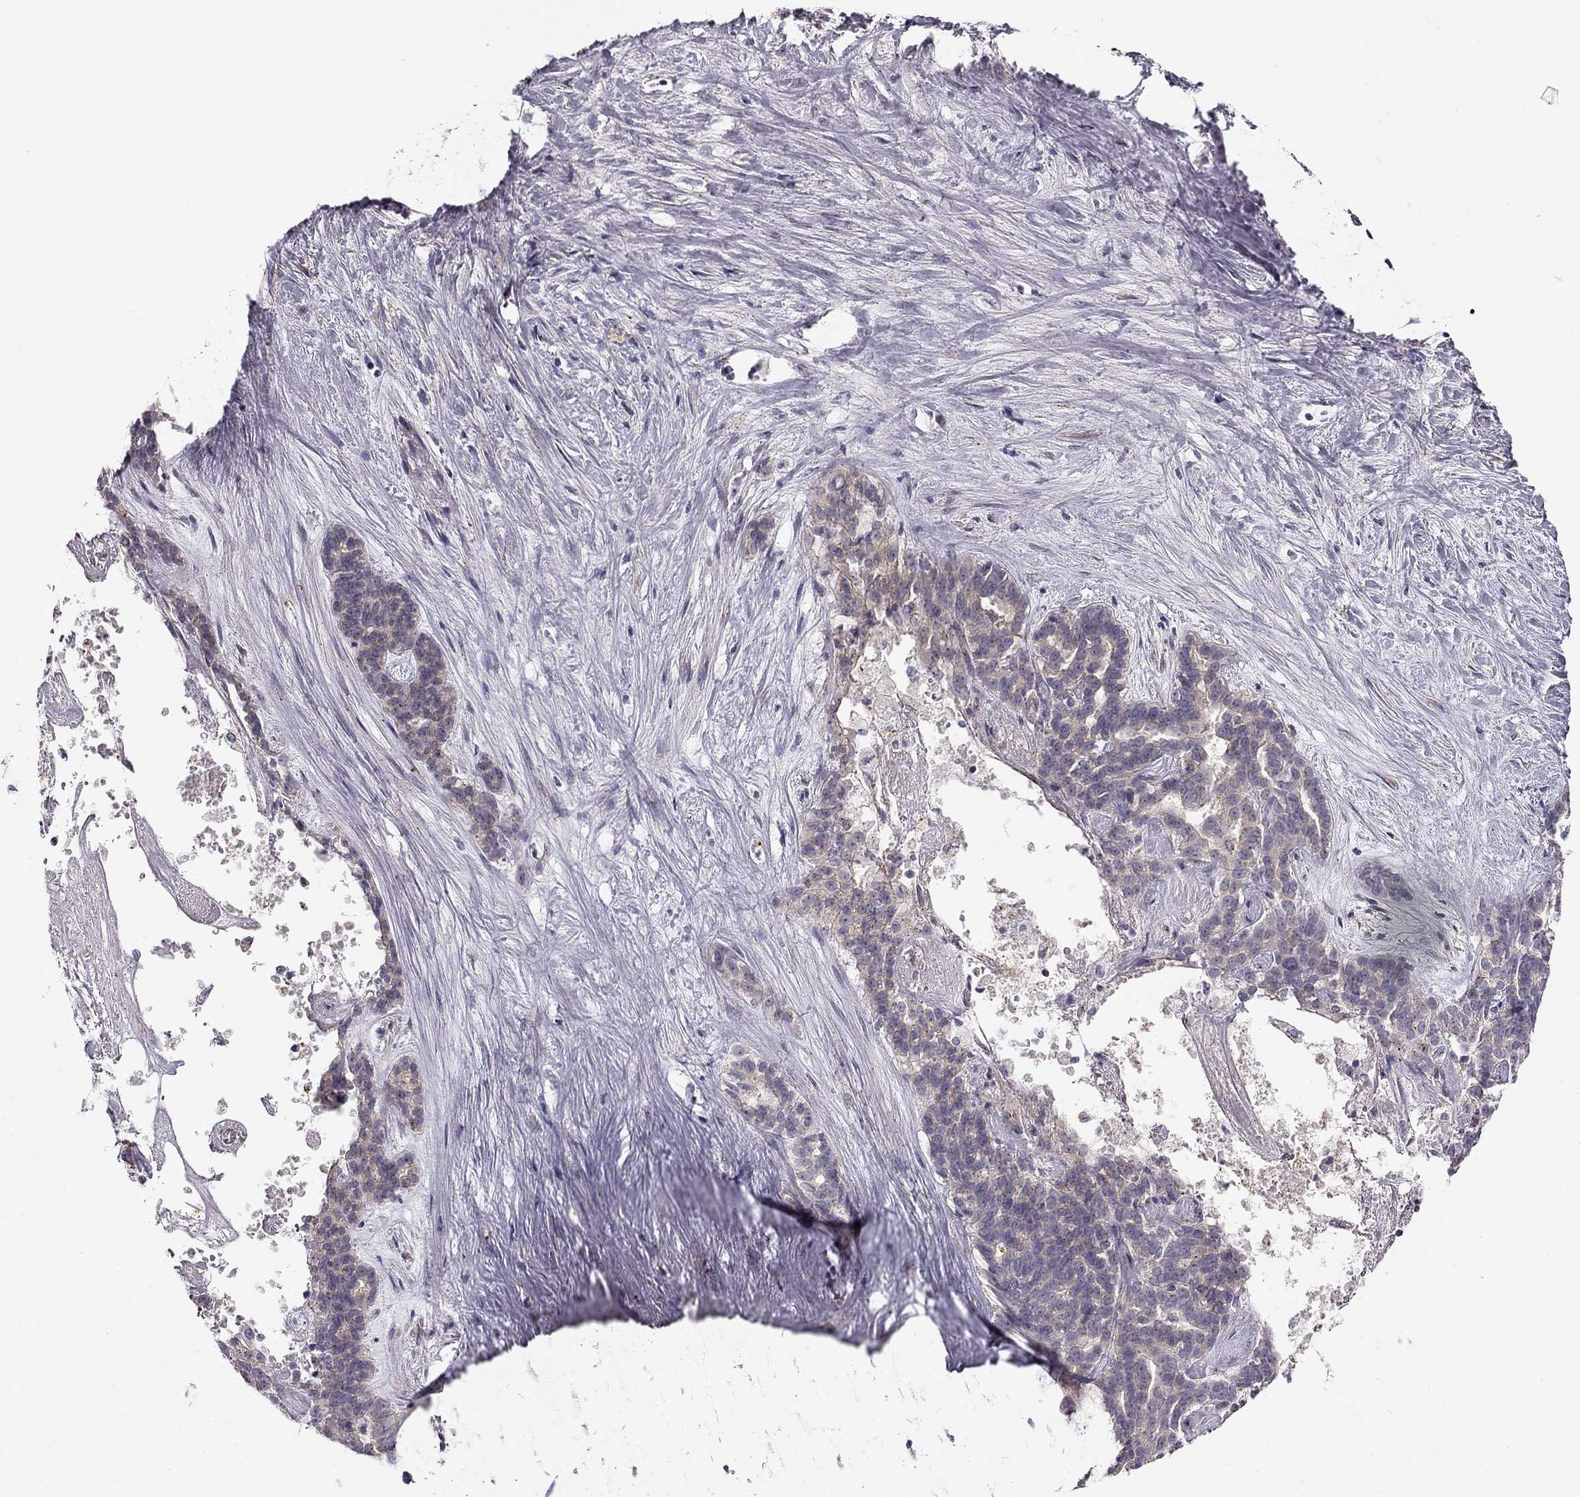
{"staining": {"intensity": "weak", "quantity": "<25%", "location": "cytoplasmic/membranous"}, "tissue": "liver cancer", "cell_type": "Tumor cells", "image_type": "cancer", "snomed": [{"axis": "morphology", "description": "Cholangiocarcinoma"}, {"axis": "topography", "description": "Liver"}], "caption": "Immunohistochemistry histopathology image of human cholangiocarcinoma (liver) stained for a protein (brown), which exhibits no positivity in tumor cells.", "gene": "CNR1", "patient": {"sex": "female", "age": 47}}